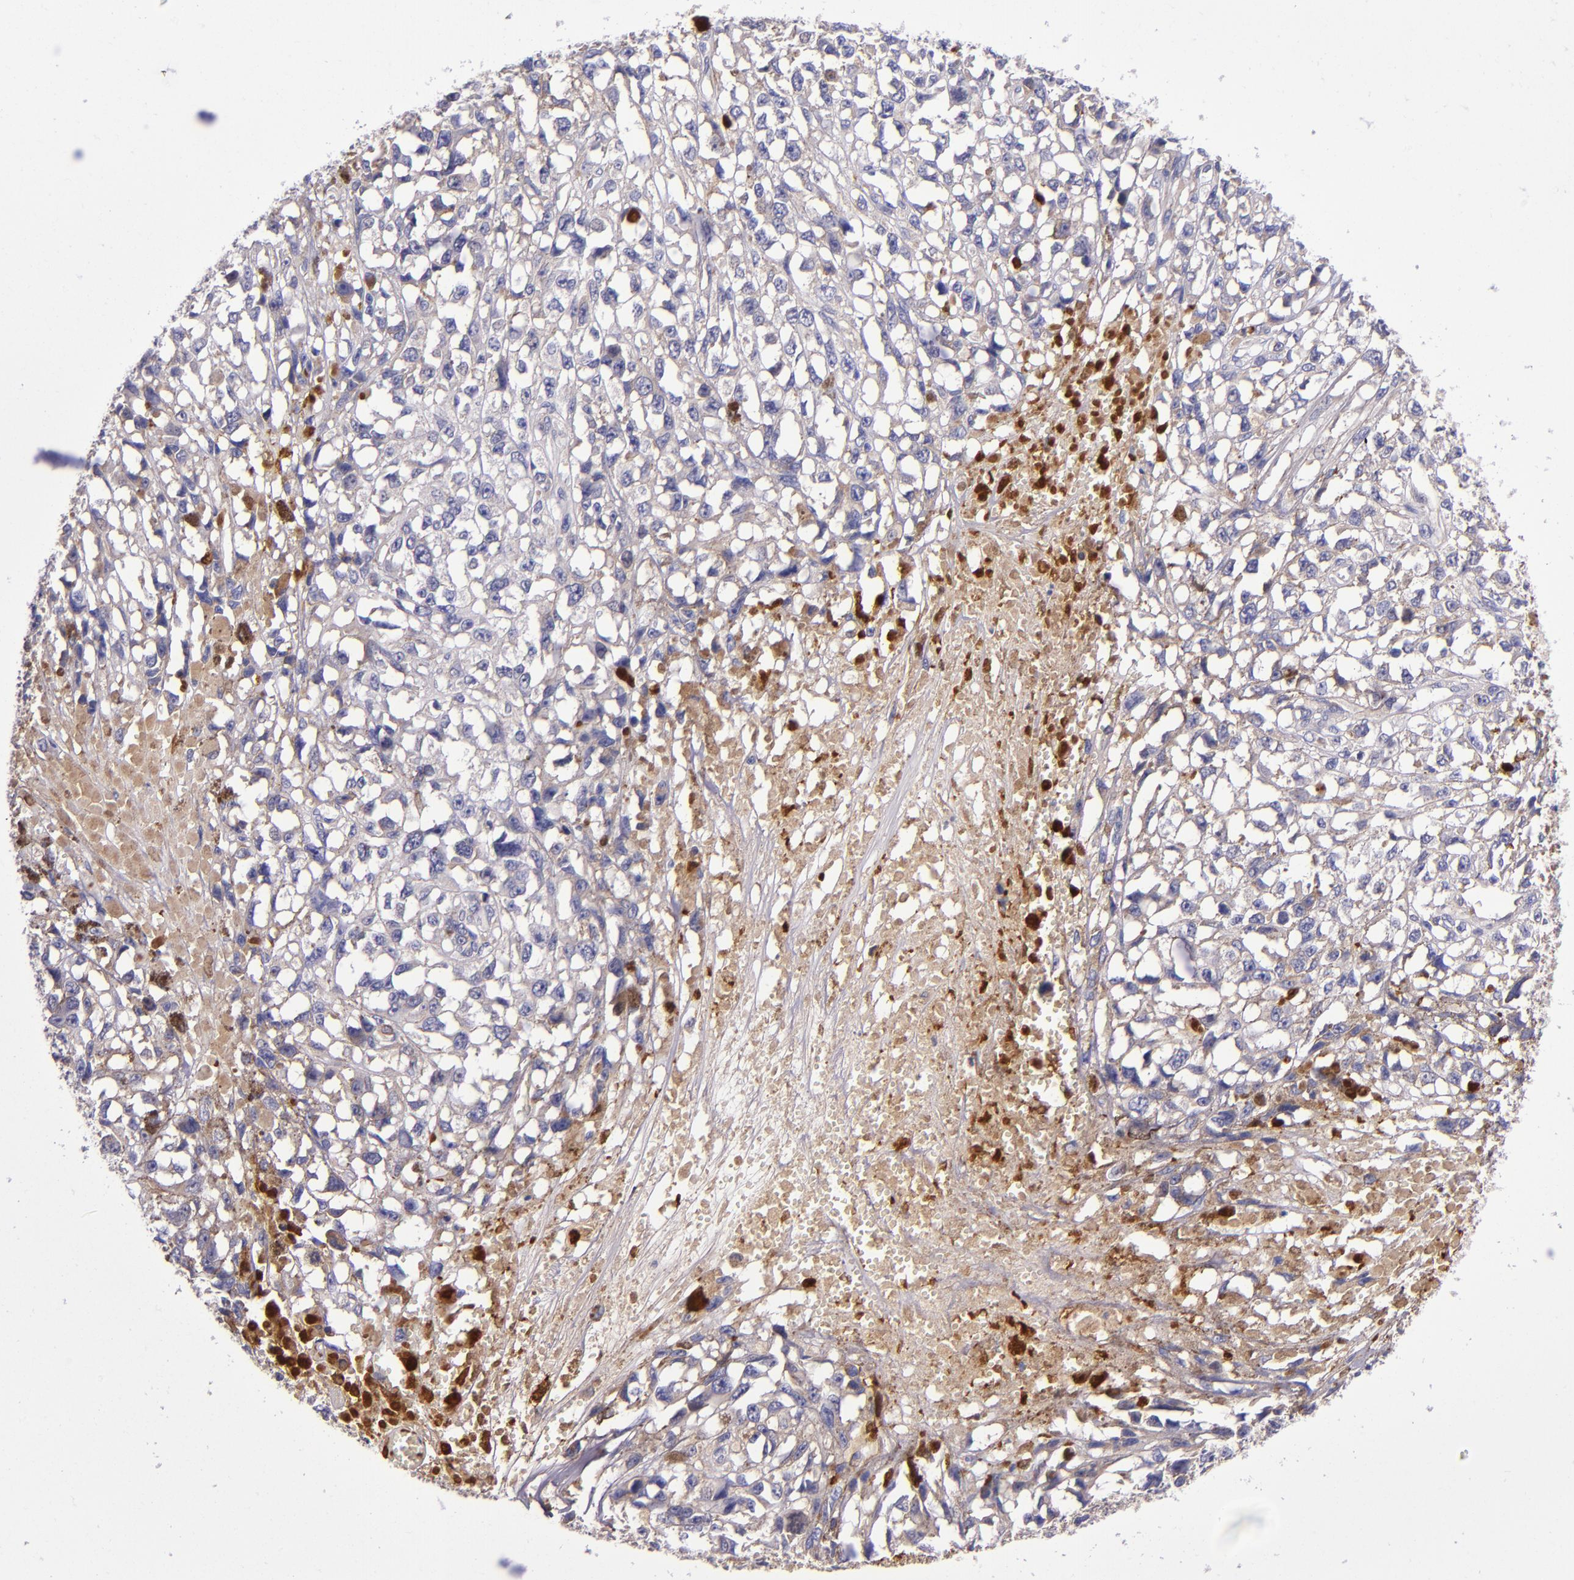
{"staining": {"intensity": "weak", "quantity": "<25%", "location": "cytoplasmic/membranous"}, "tissue": "melanoma", "cell_type": "Tumor cells", "image_type": "cancer", "snomed": [{"axis": "morphology", "description": "Malignant melanoma, Metastatic site"}, {"axis": "topography", "description": "Lymph node"}], "caption": "Photomicrograph shows no significant protein positivity in tumor cells of malignant melanoma (metastatic site). (DAB (3,3'-diaminobenzidine) immunohistochemistry visualized using brightfield microscopy, high magnification).", "gene": "CLEC3B", "patient": {"sex": "male", "age": 59}}